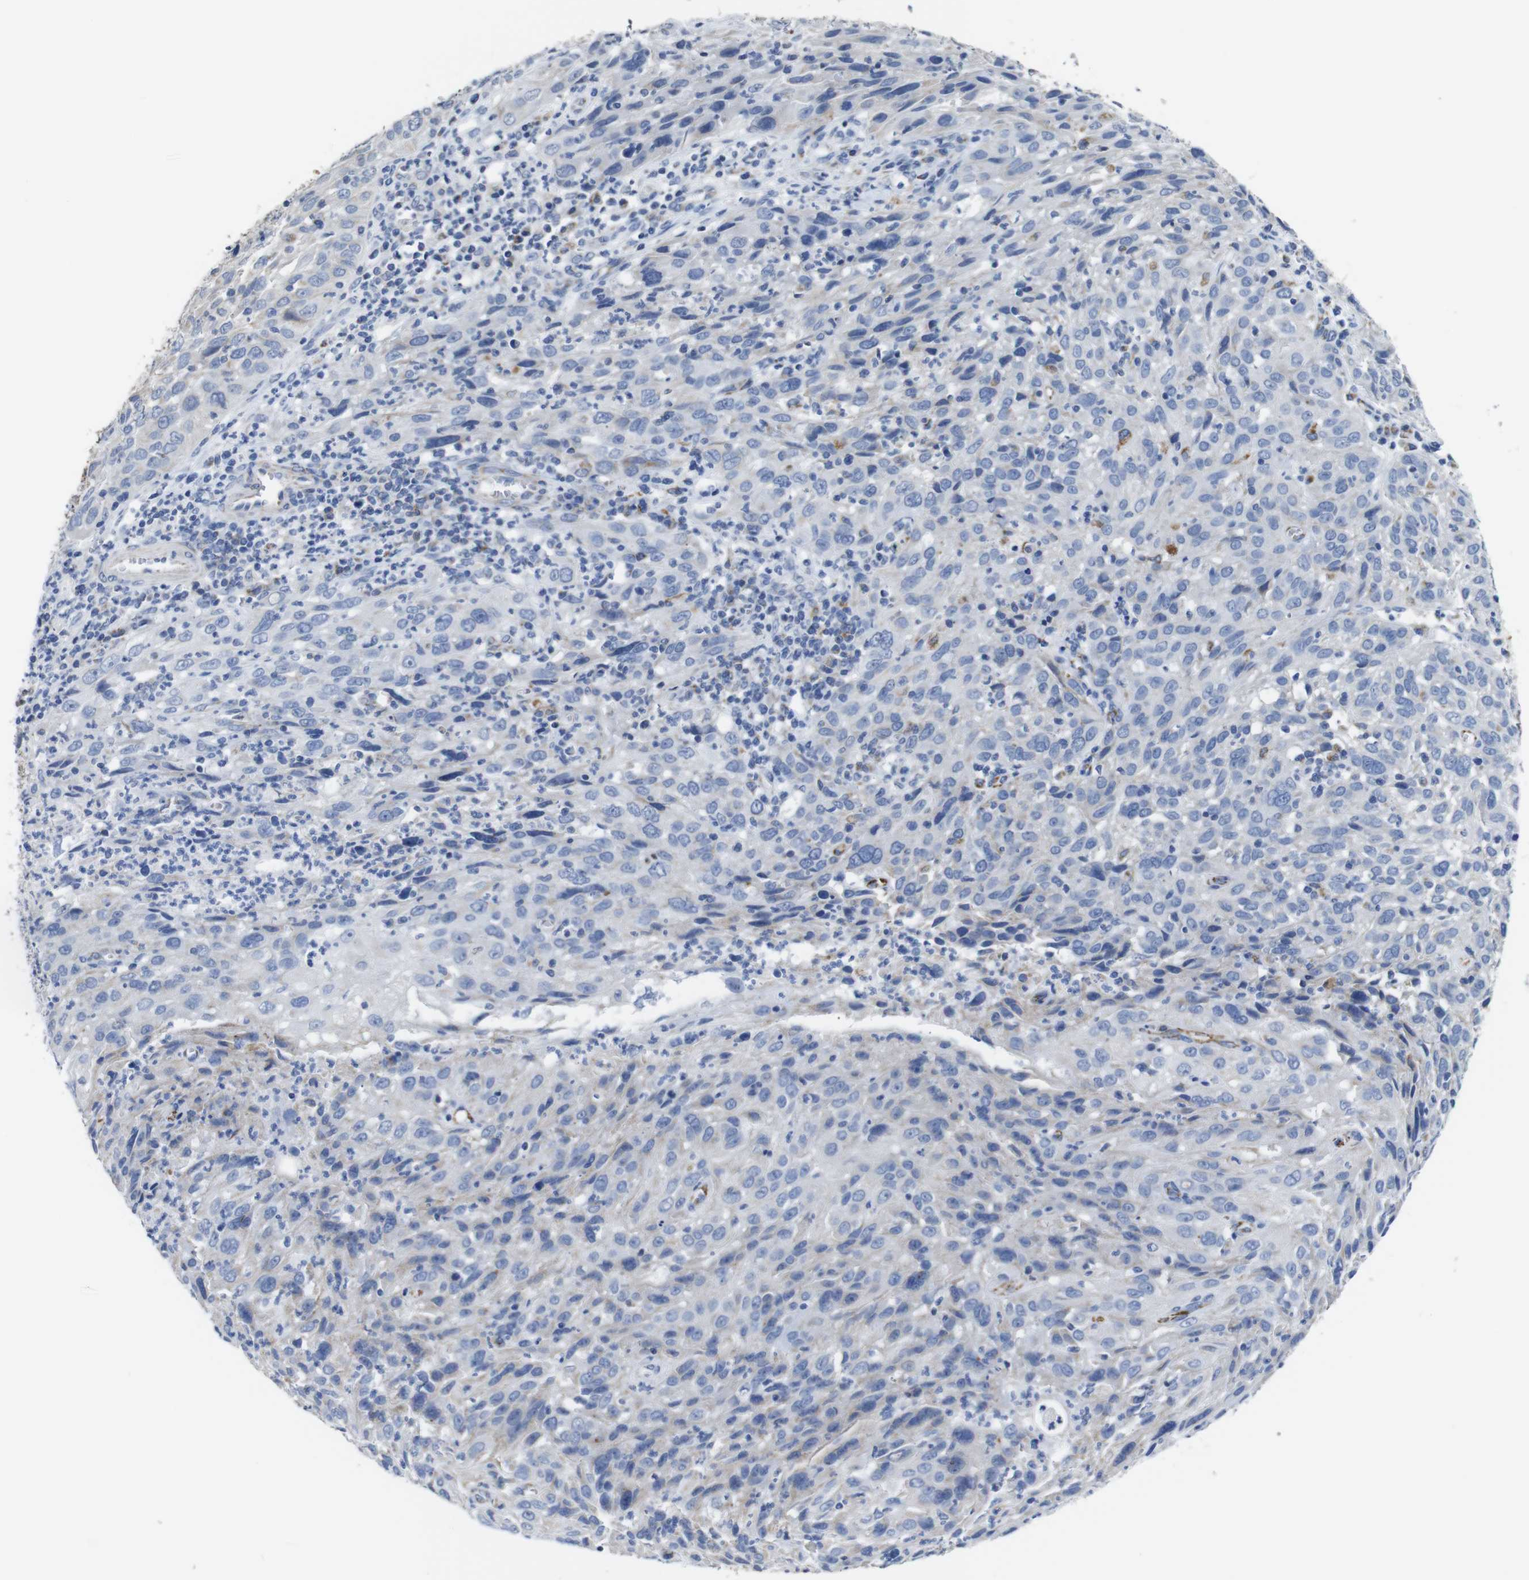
{"staining": {"intensity": "negative", "quantity": "none", "location": "none"}, "tissue": "cervical cancer", "cell_type": "Tumor cells", "image_type": "cancer", "snomed": [{"axis": "morphology", "description": "Squamous cell carcinoma, NOS"}, {"axis": "topography", "description": "Cervix"}], "caption": "Cervical cancer (squamous cell carcinoma) was stained to show a protein in brown. There is no significant staining in tumor cells. (DAB IHC with hematoxylin counter stain).", "gene": "MAOA", "patient": {"sex": "female", "age": 32}}